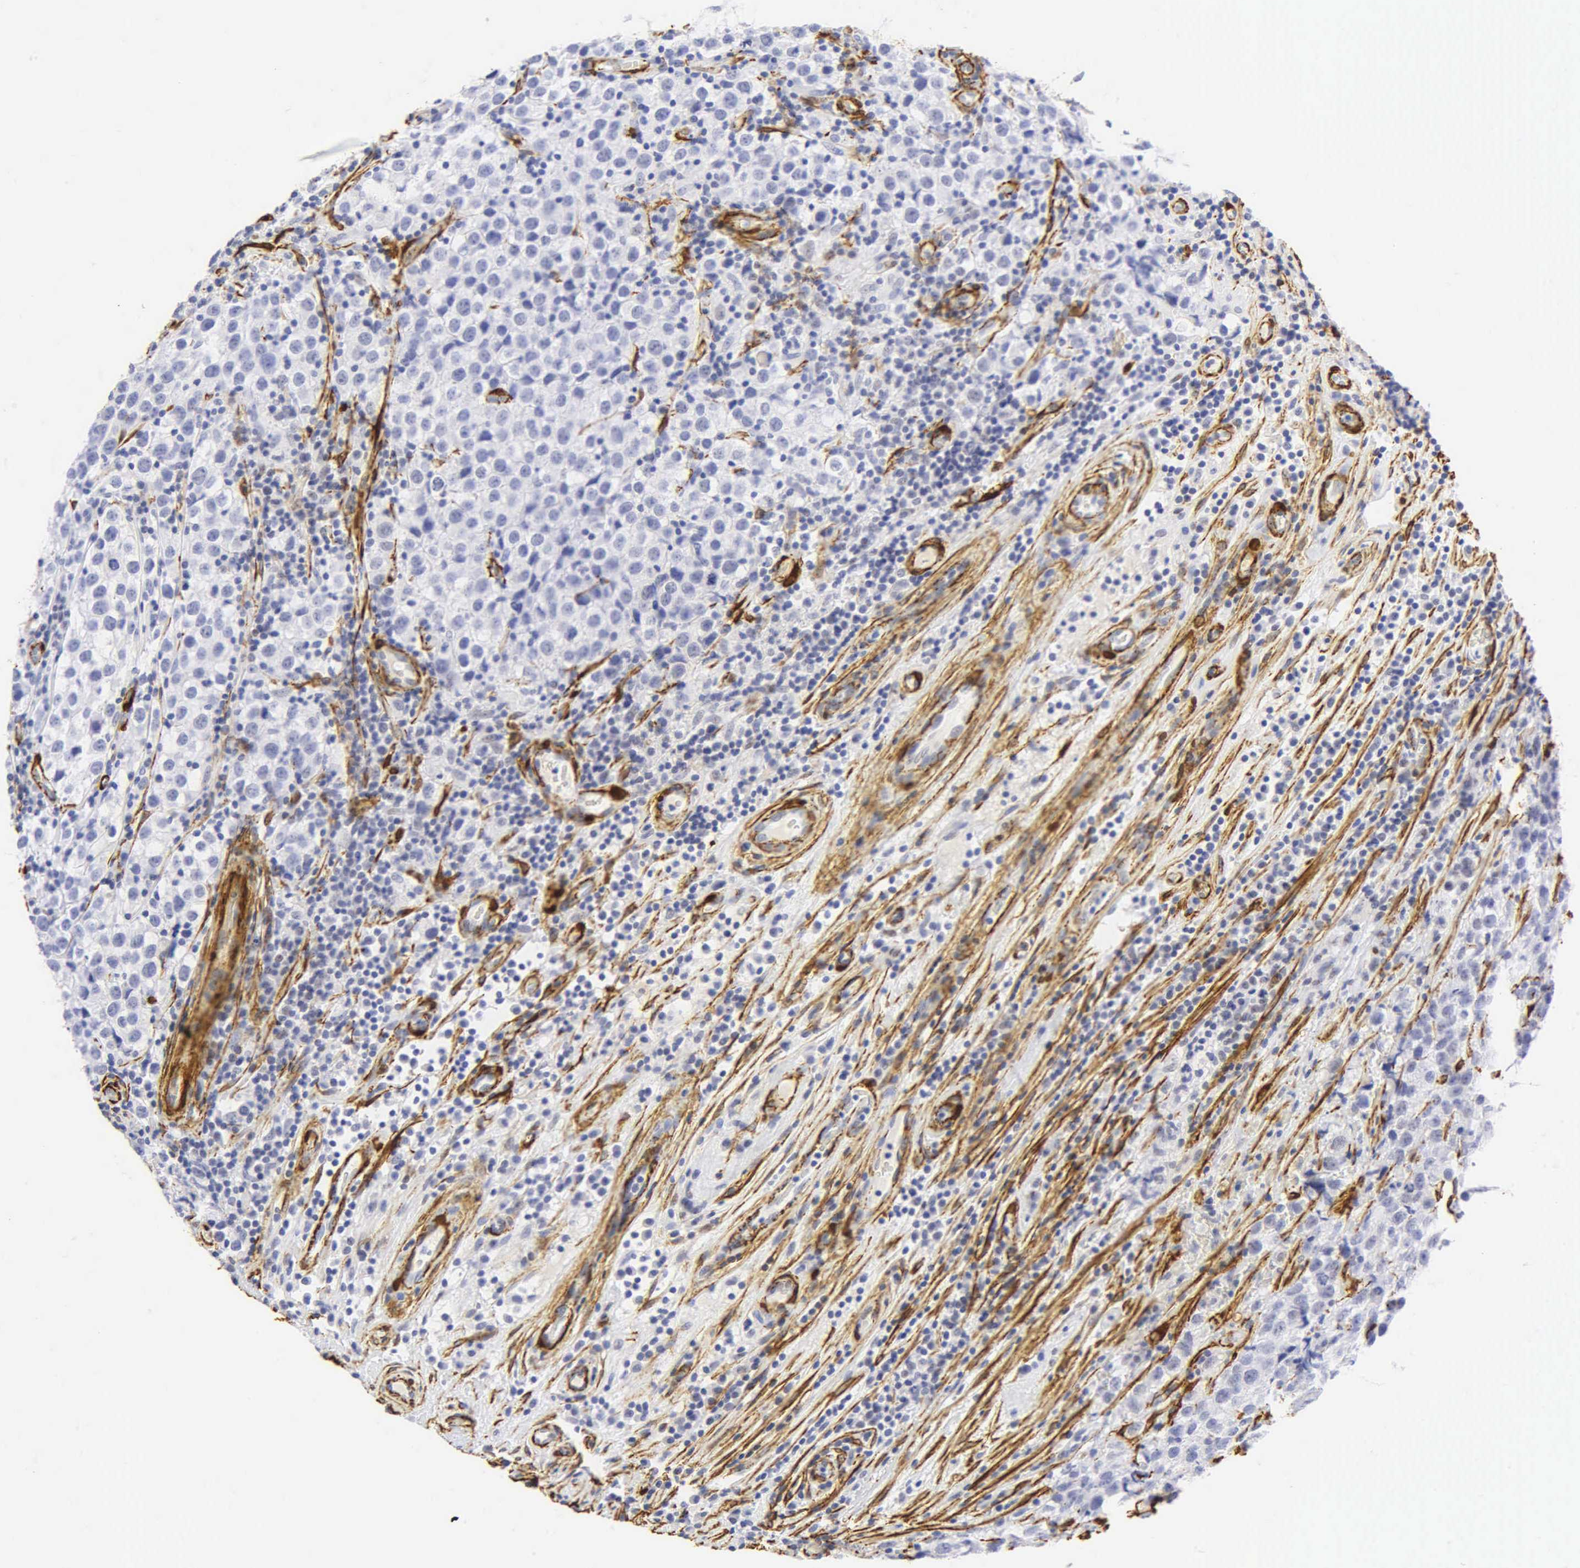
{"staining": {"intensity": "negative", "quantity": "none", "location": "none"}, "tissue": "testis cancer", "cell_type": "Tumor cells", "image_type": "cancer", "snomed": [{"axis": "morphology", "description": "Seminoma, NOS"}, {"axis": "topography", "description": "Testis"}], "caption": "An immunohistochemistry (IHC) photomicrograph of testis cancer (seminoma) is shown. There is no staining in tumor cells of testis cancer (seminoma). (Brightfield microscopy of DAB immunohistochemistry at high magnification).", "gene": "ACTA2", "patient": {"sex": "male", "age": 32}}